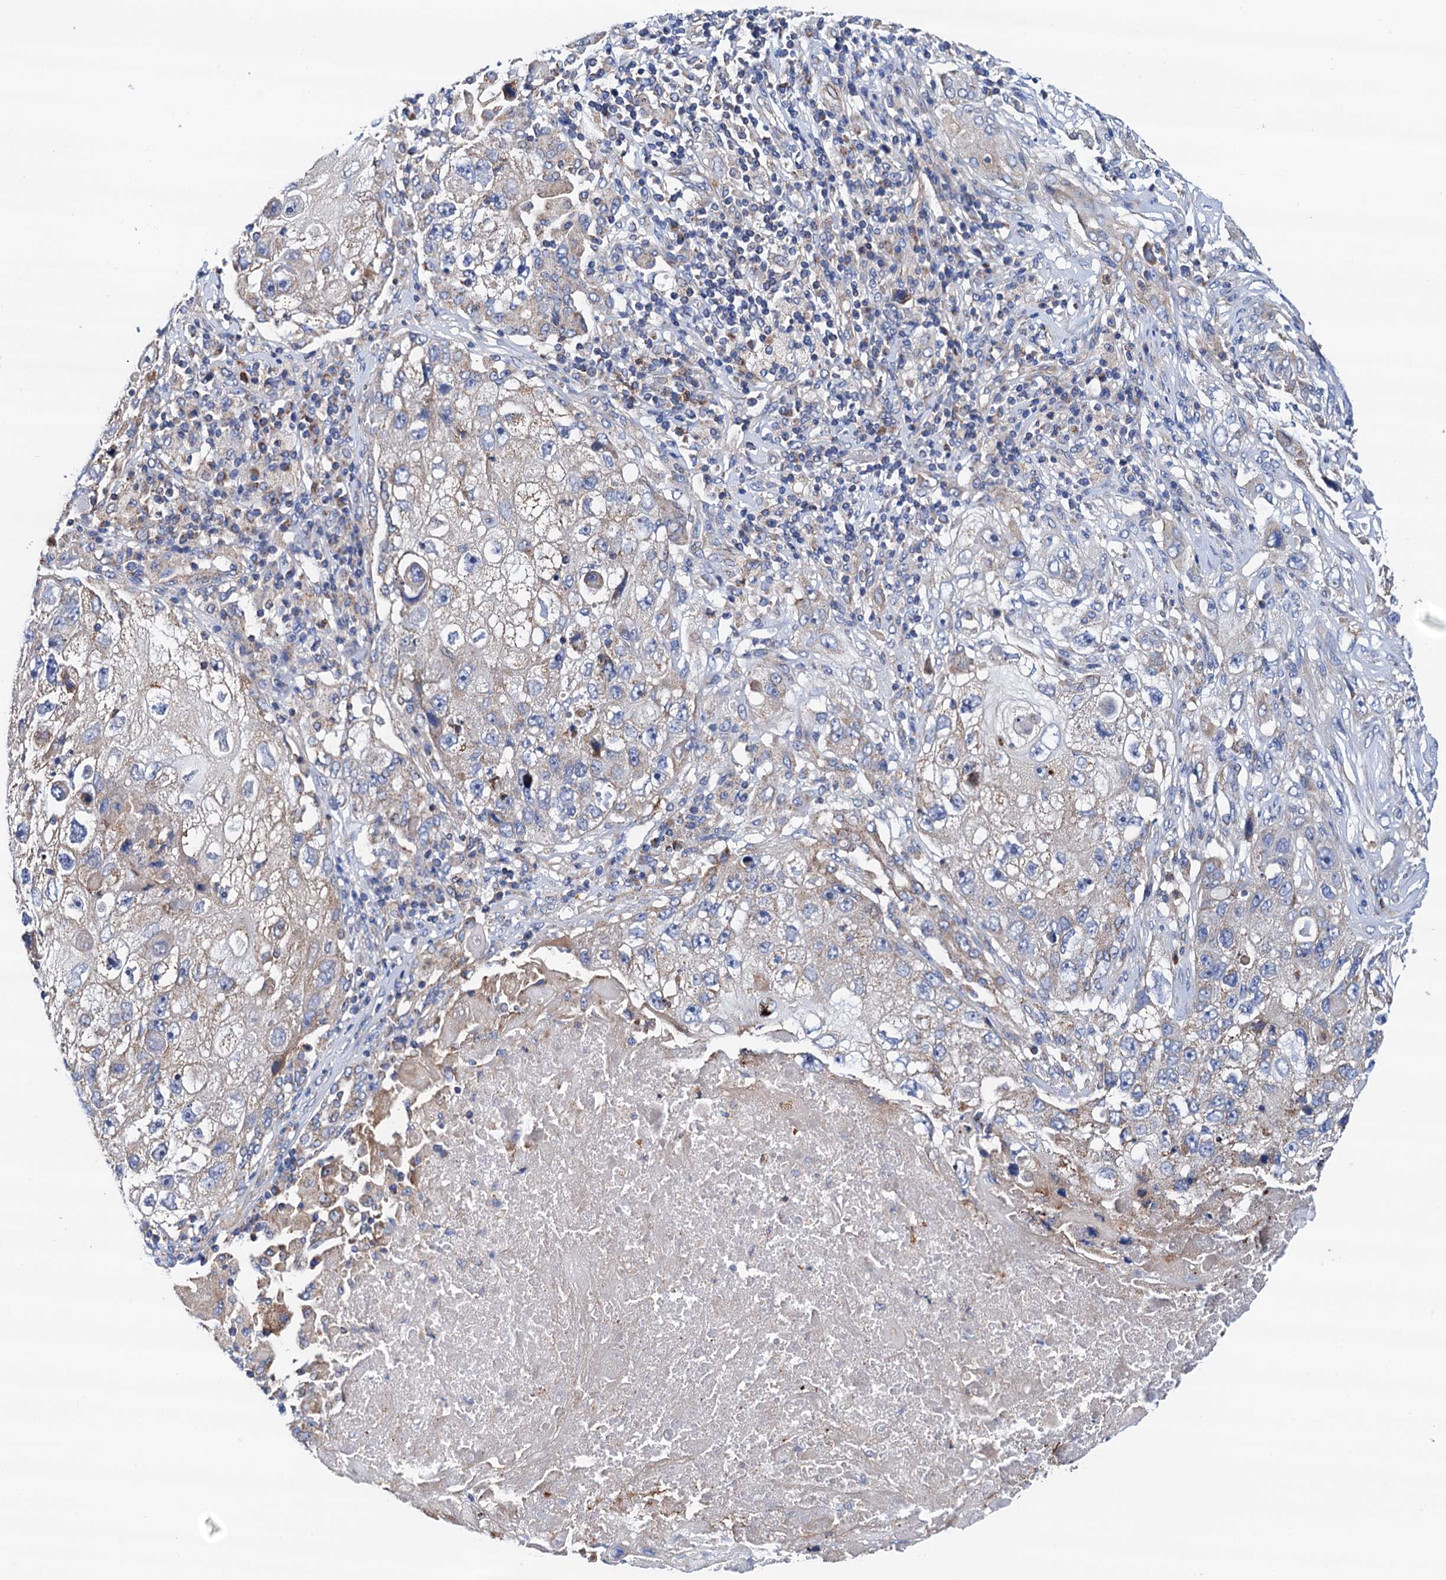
{"staining": {"intensity": "negative", "quantity": "none", "location": "none"}, "tissue": "lung cancer", "cell_type": "Tumor cells", "image_type": "cancer", "snomed": [{"axis": "morphology", "description": "Squamous cell carcinoma, NOS"}, {"axis": "topography", "description": "Lung"}], "caption": "An image of squamous cell carcinoma (lung) stained for a protein shows no brown staining in tumor cells.", "gene": "RASSF9", "patient": {"sex": "male", "age": 61}}